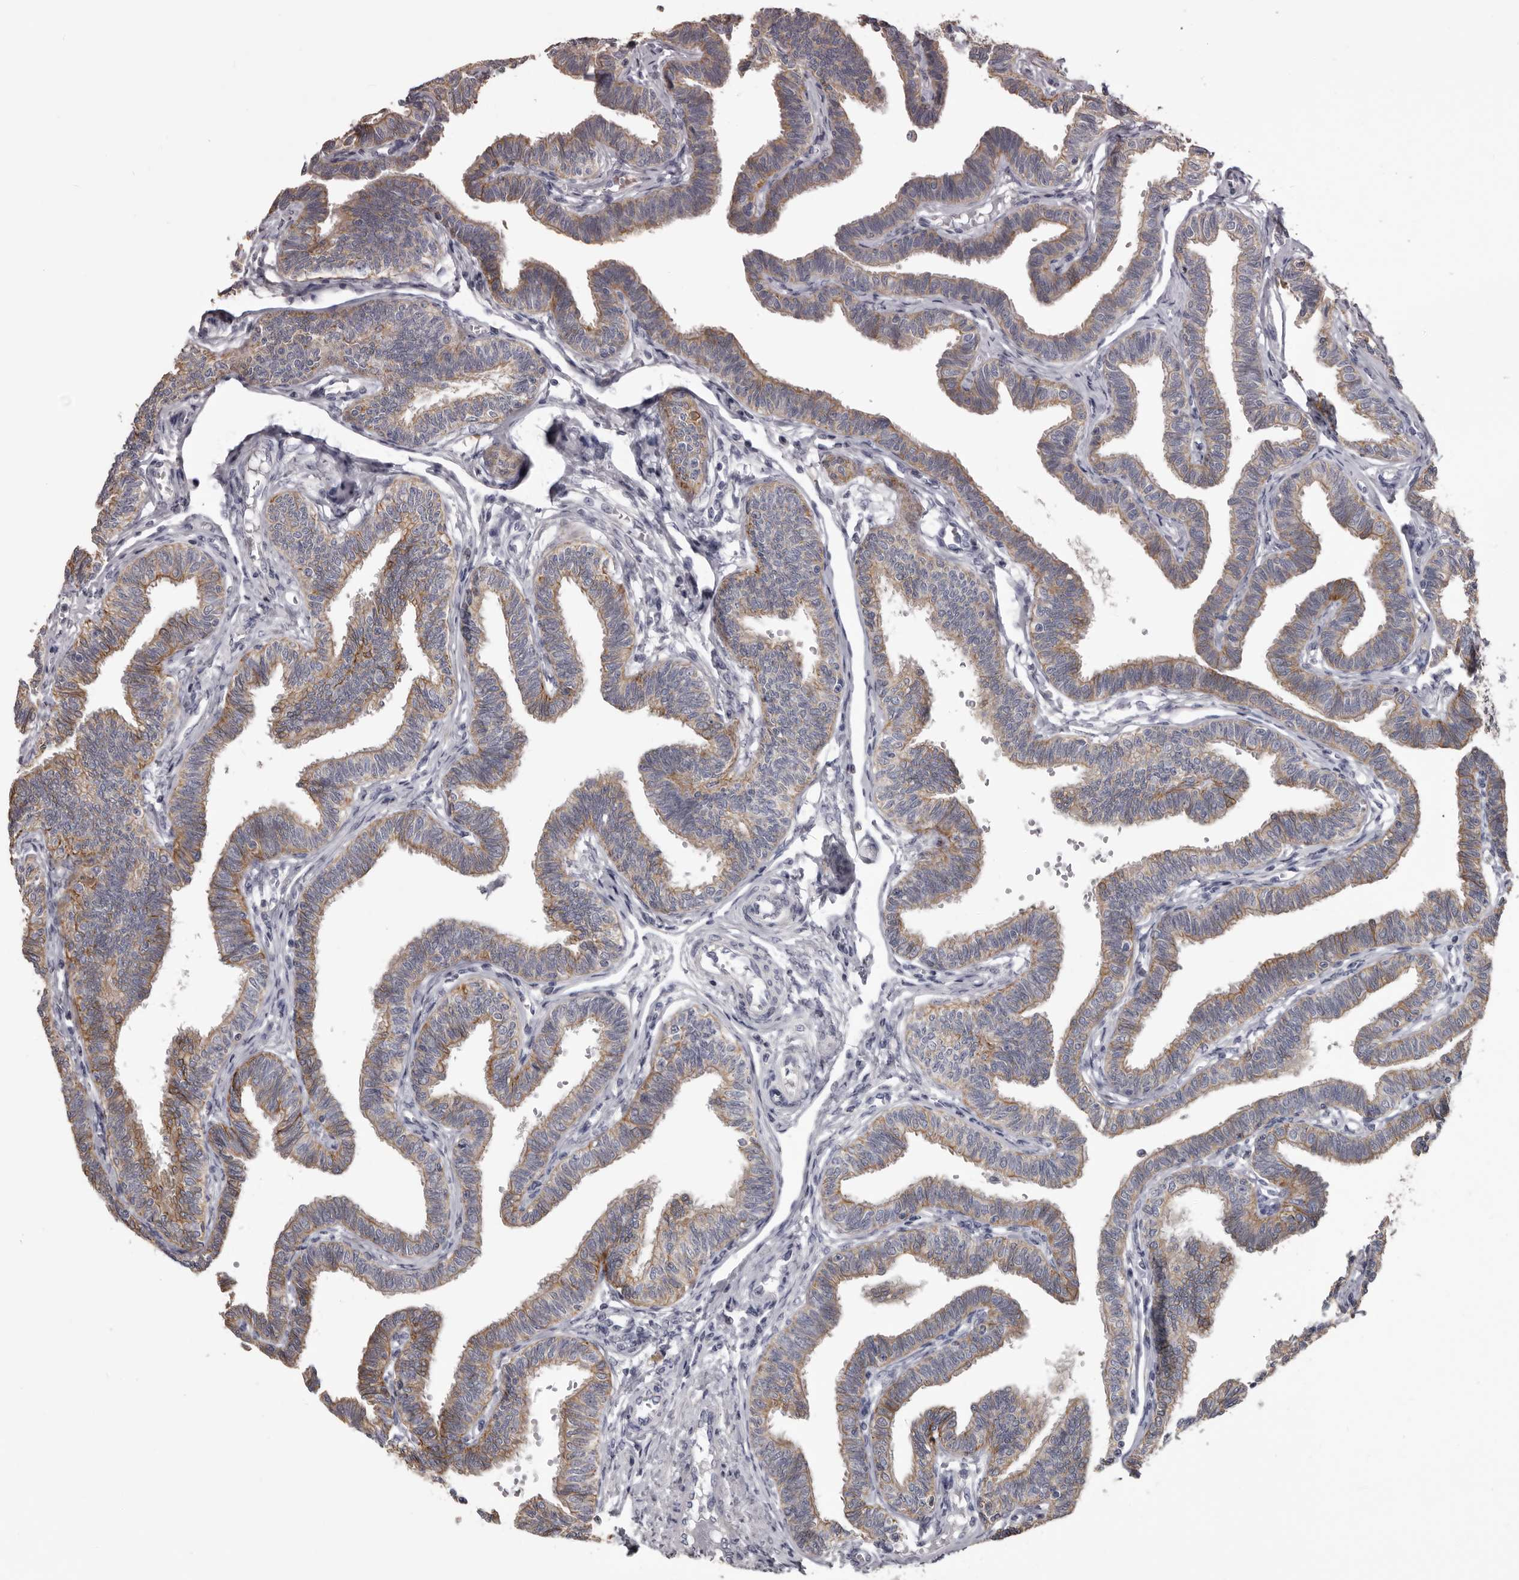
{"staining": {"intensity": "moderate", "quantity": ">75%", "location": "cytoplasmic/membranous"}, "tissue": "fallopian tube", "cell_type": "Glandular cells", "image_type": "normal", "snomed": [{"axis": "morphology", "description": "Normal tissue, NOS"}, {"axis": "topography", "description": "Fallopian tube"}, {"axis": "topography", "description": "Ovary"}], "caption": "A medium amount of moderate cytoplasmic/membranous staining is present in about >75% of glandular cells in unremarkable fallopian tube. (brown staining indicates protein expression, while blue staining denotes nuclei).", "gene": "LPAR6", "patient": {"sex": "female", "age": 23}}